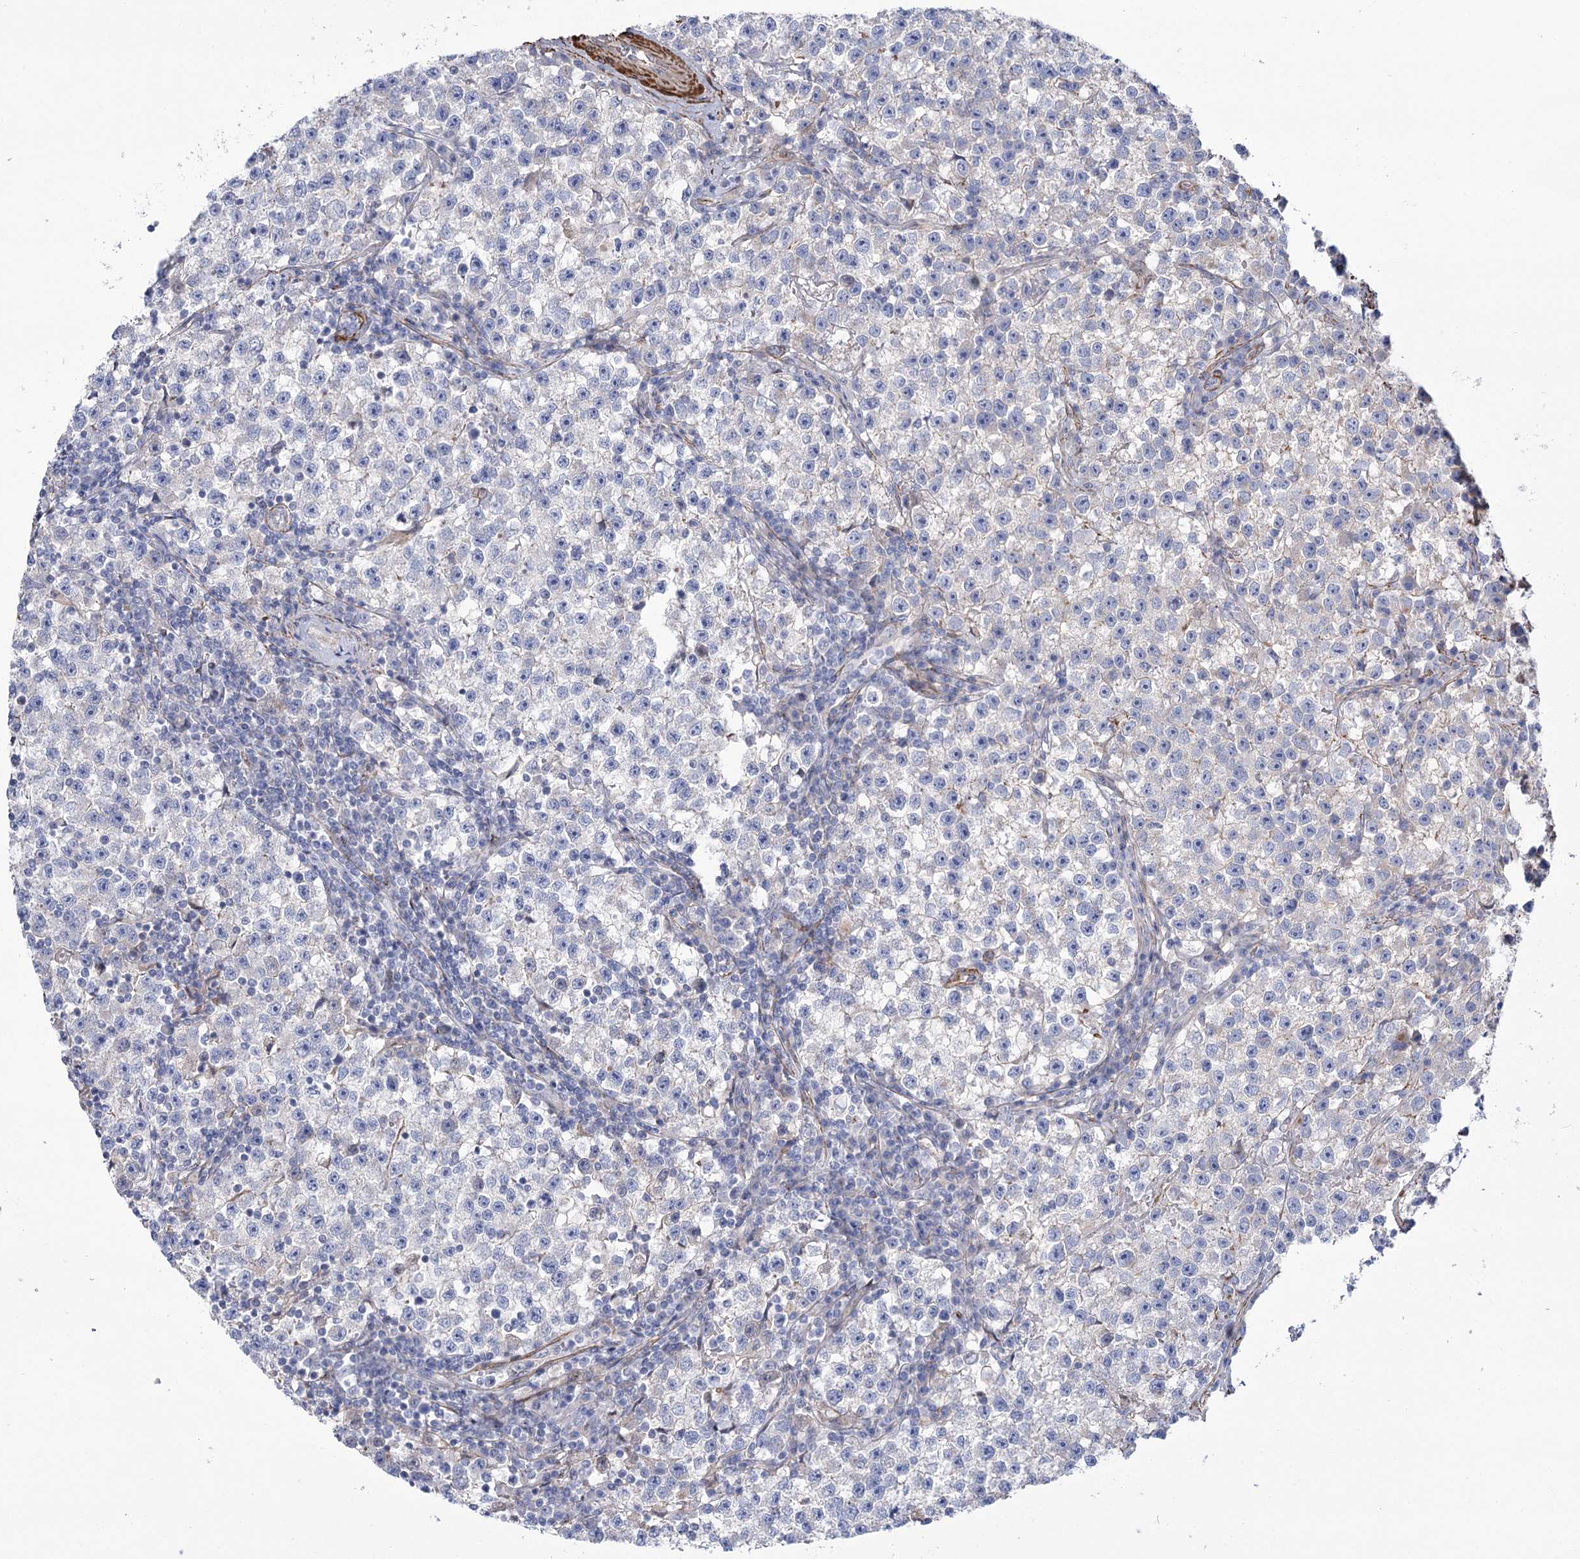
{"staining": {"intensity": "negative", "quantity": "none", "location": "none"}, "tissue": "testis cancer", "cell_type": "Tumor cells", "image_type": "cancer", "snomed": [{"axis": "morphology", "description": "Seminoma, NOS"}, {"axis": "topography", "description": "Testis"}], "caption": "DAB immunohistochemical staining of human seminoma (testis) shows no significant staining in tumor cells.", "gene": "WASHC3", "patient": {"sex": "male", "age": 22}}